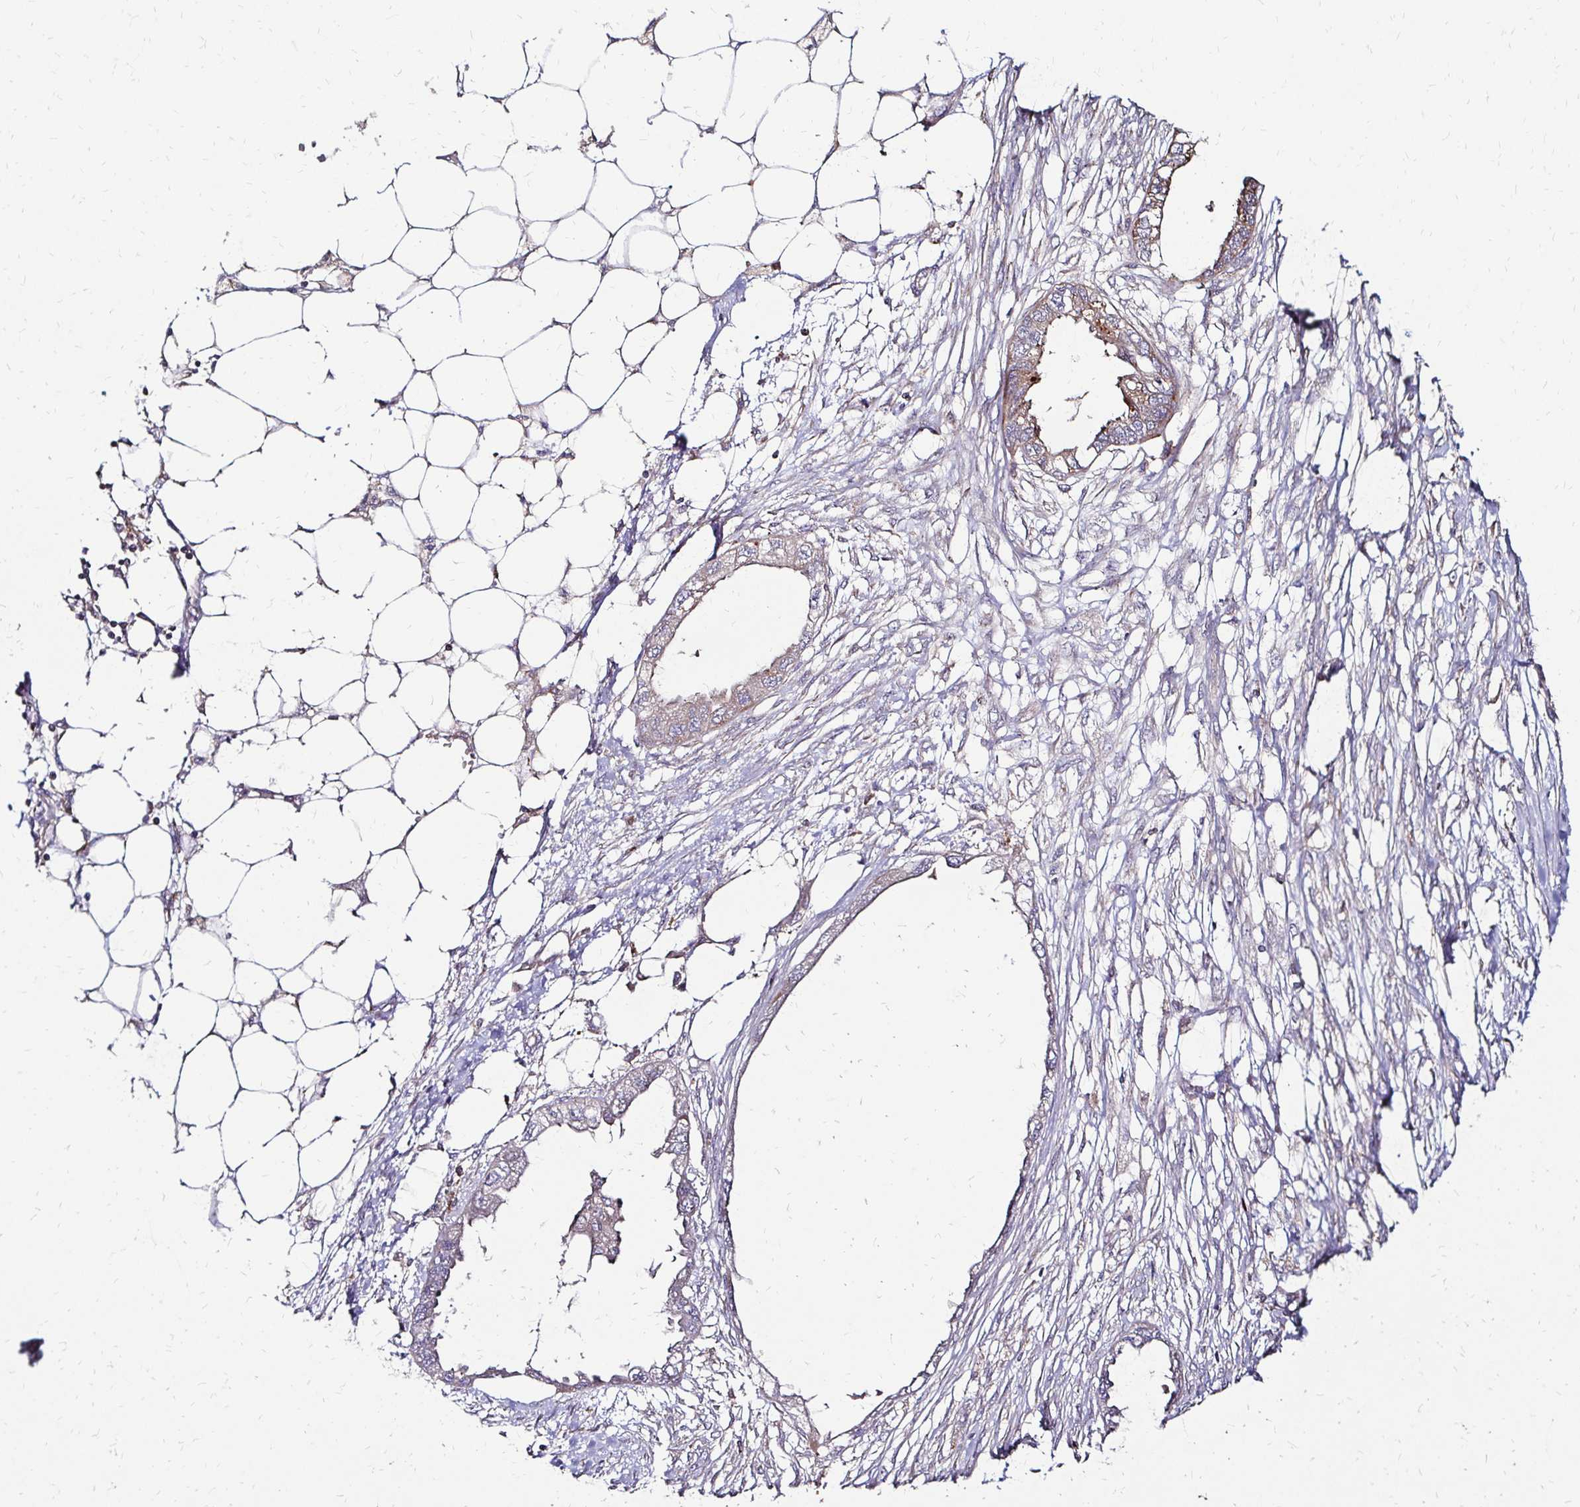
{"staining": {"intensity": "weak", "quantity": "<25%", "location": "cytoplasmic/membranous"}, "tissue": "endometrial cancer", "cell_type": "Tumor cells", "image_type": "cancer", "snomed": [{"axis": "morphology", "description": "Adenocarcinoma, NOS"}, {"axis": "morphology", "description": "Adenocarcinoma, metastatic, NOS"}, {"axis": "topography", "description": "Adipose tissue"}, {"axis": "topography", "description": "Endometrium"}], "caption": "Immunohistochemistry (IHC) of endometrial metastatic adenocarcinoma shows no expression in tumor cells. (DAB (3,3'-diaminobenzidine) IHC, high magnification).", "gene": "IDUA", "patient": {"sex": "female", "age": 67}}